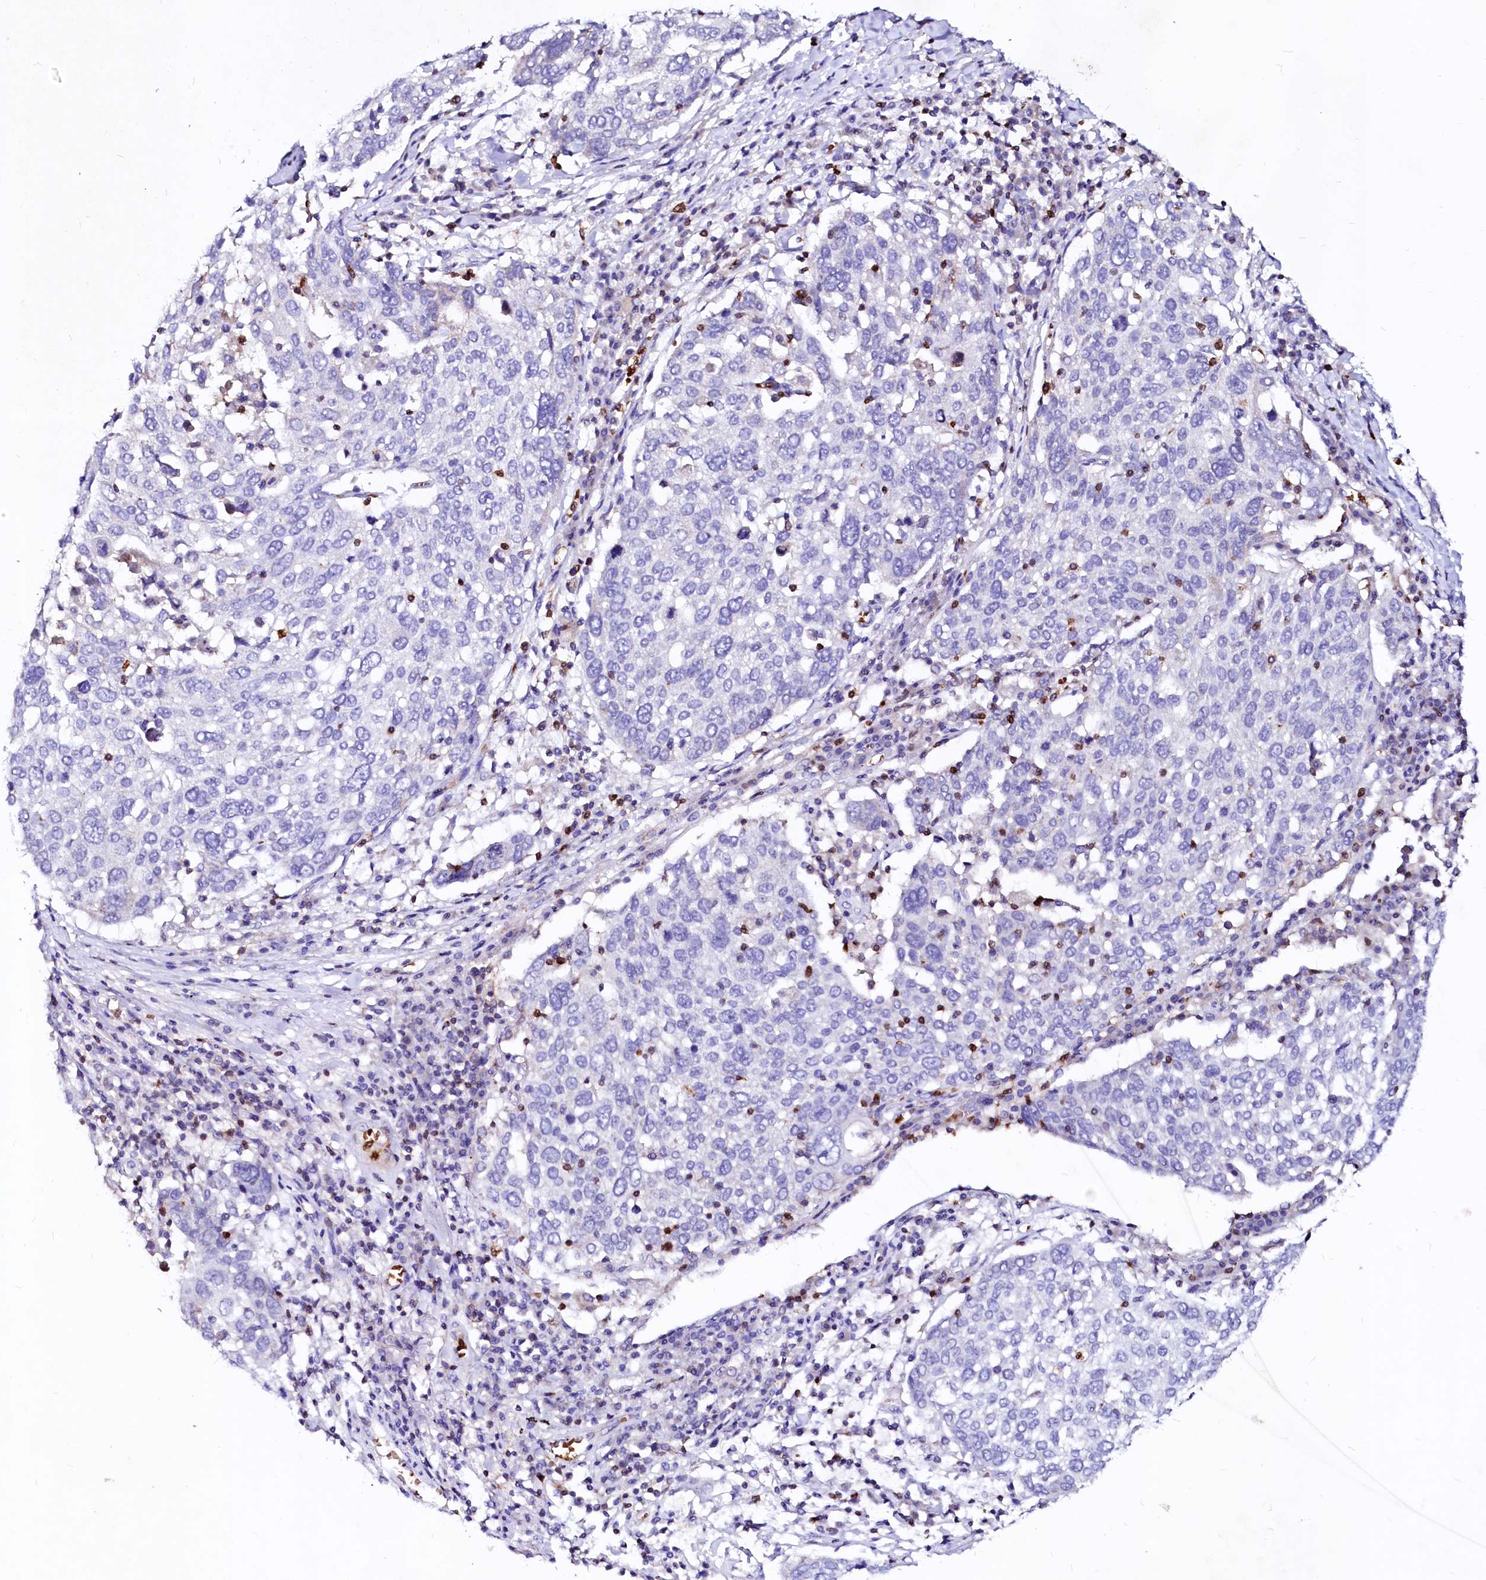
{"staining": {"intensity": "negative", "quantity": "none", "location": "none"}, "tissue": "lung cancer", "cell_type": "Tumor cells", "image_type": "cancer", "snomed": [{"axis": "morphology", "description": "Squamous cell carcinoma, NOS"}, {"axis": "topography", "description": "Lung"}], "caption": "The micrograph shows no staining of tumor cells in lung cancer.", "gene": "RAB27A", "patient": {"sex": "male", "age": 65}}